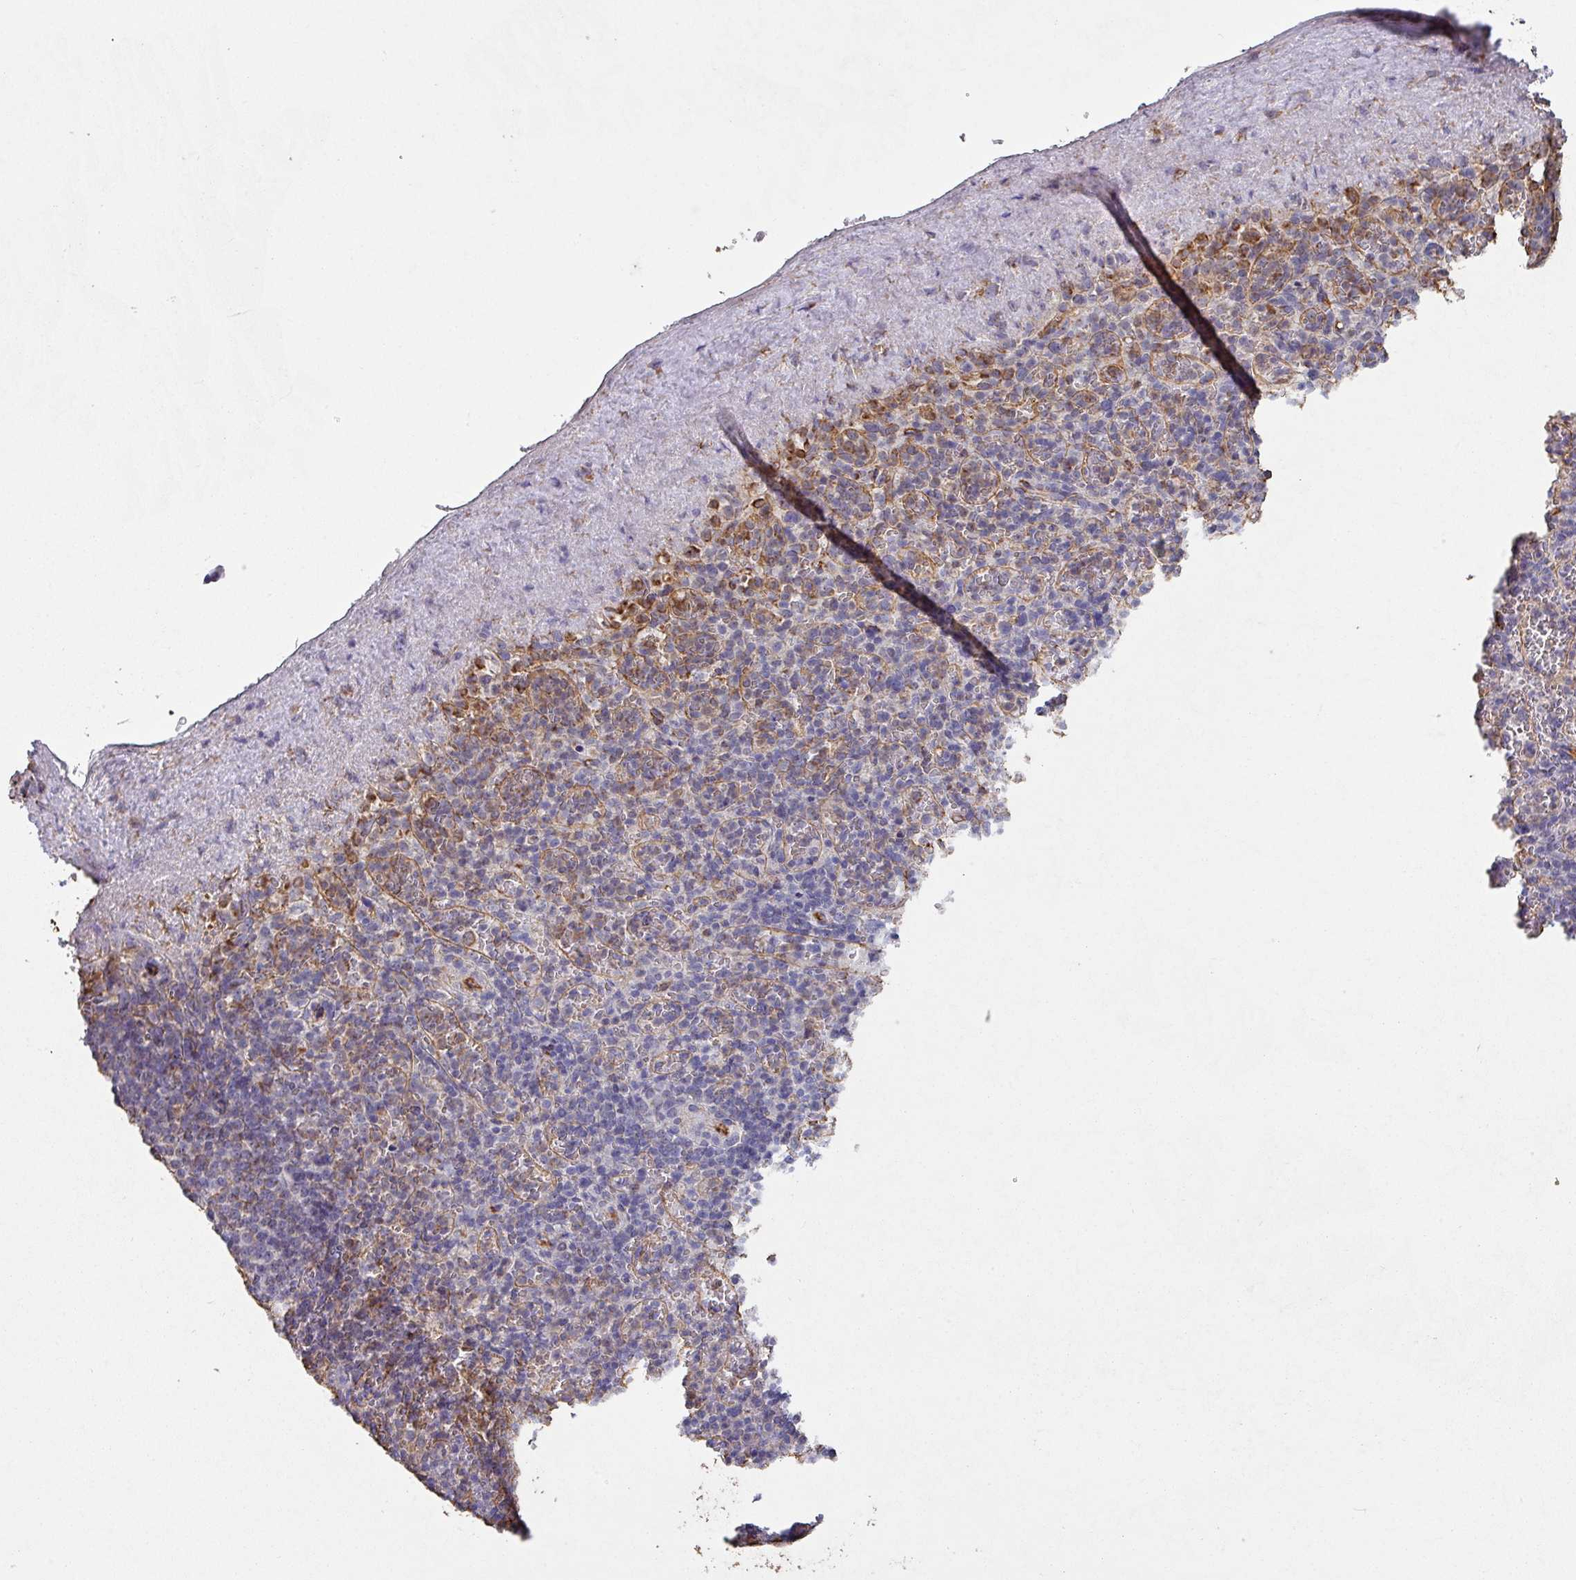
{"staining": {"intensity": "negative", "quantity": "none", "location": "none"}, "tissue": "spleen", "cell_type": "Cells in red pulp", "image_type": "normal", "snomed": [{"axis": "morphology", "description": "Normal tissue, NOS"}, {"axis": "topography", "description": "Spleen"}], "caption": "An image of human spleen is negative for staining in cells in red pulp. (DAB (3,3'-diaminobenzidine) IHC, high magnification).", "gene": "ZNF280C", "patient": {"sex": "female", "age": 74}}